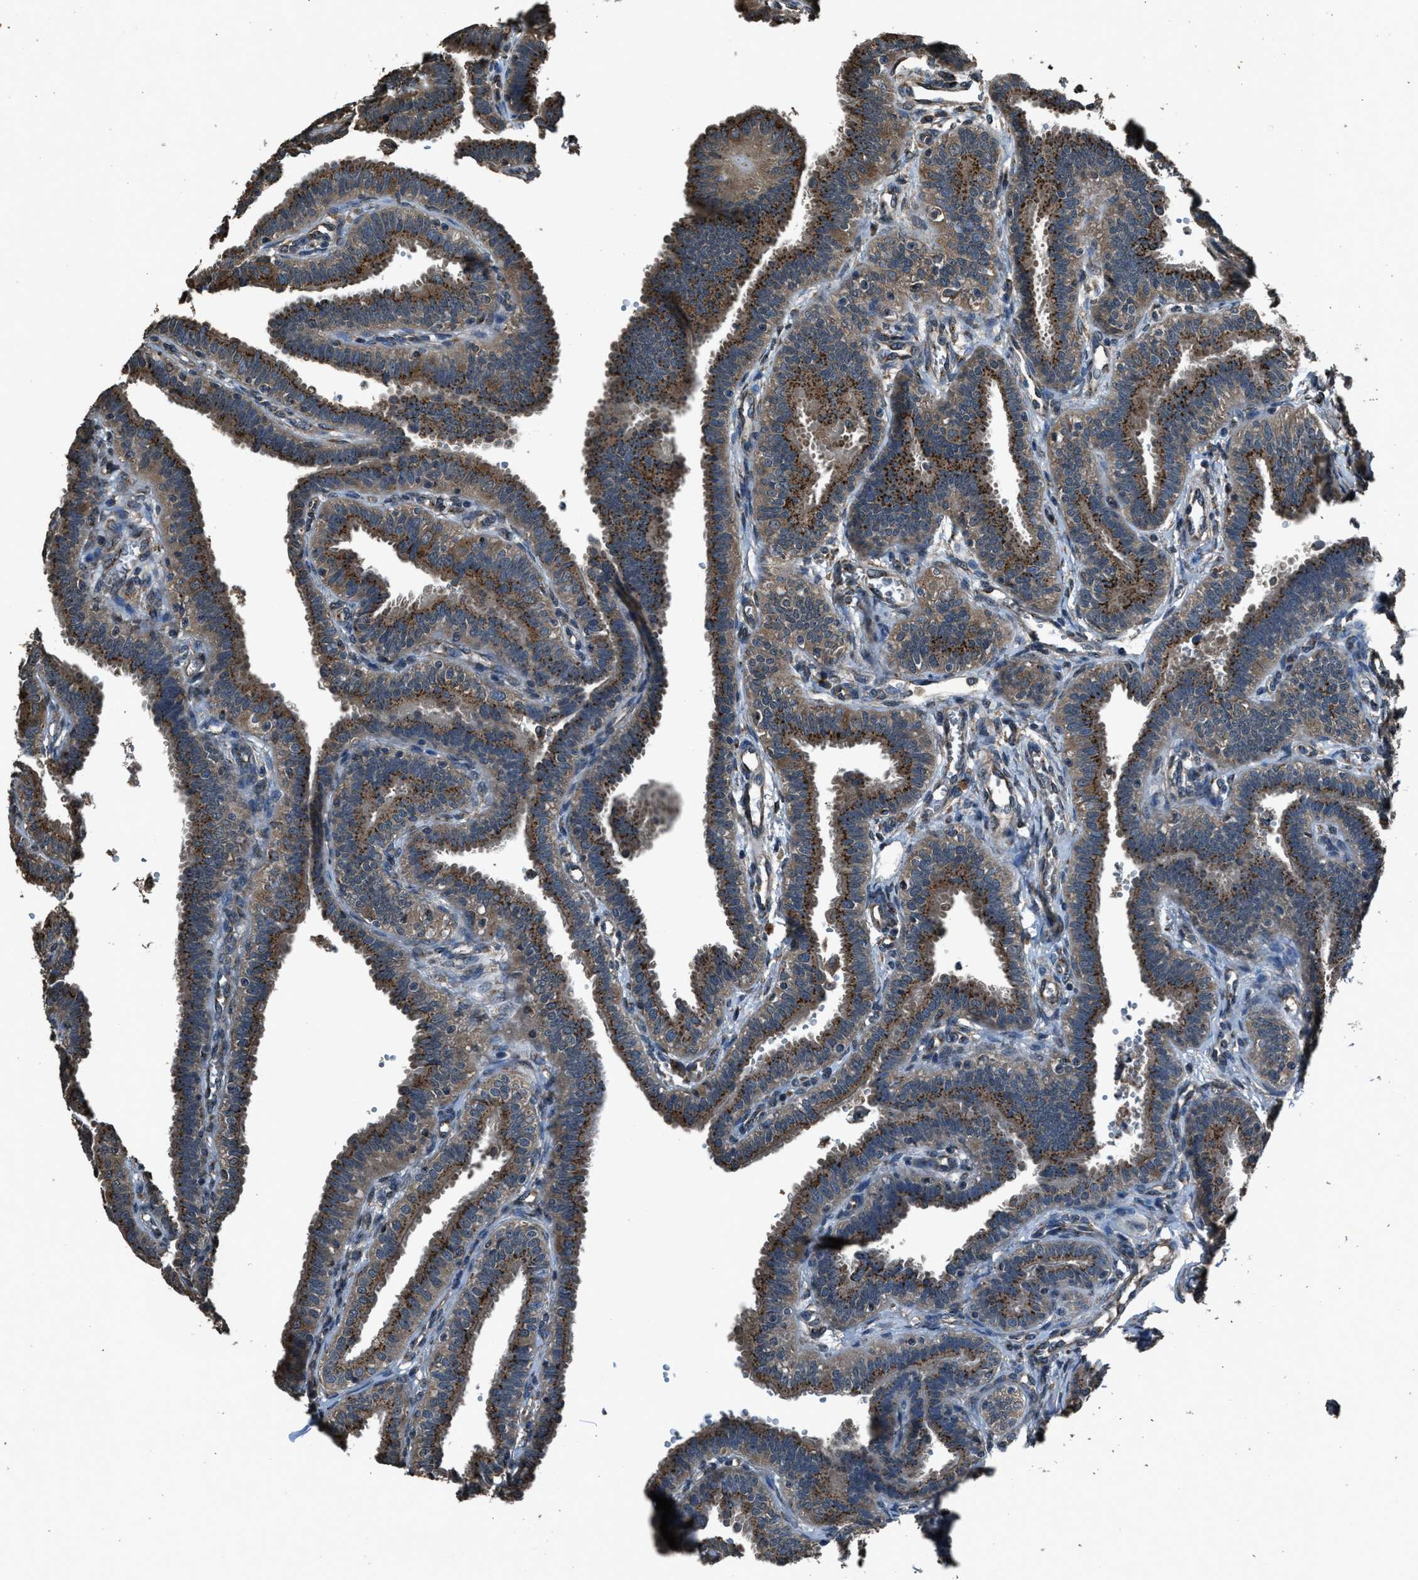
{"staining": {"intensity": "strong", "quantity": ">75%", "location": "cytoplasmic/membranous"}, "tissue": "fallopian tube", "cell_type": "Glandular cells", "image_type": "normal", "snomed": [{"axis": "morphology", "description": "Normal tissue, NOS"}, {"axis": "topography", "description": "Fallopian tube"}, {"axis": "topography", "description": "Placenta"}], "caption": "DAB (3,3'-diaminobenzidine) immunohistochemical staining of unremarkable human fallopian tube demonstrates strong cytoplasmic/membranous protein positivity in about >75% of glandular cells.", "gene": "SLC38A10", "patient": {"sex": "female", "age": 34}}